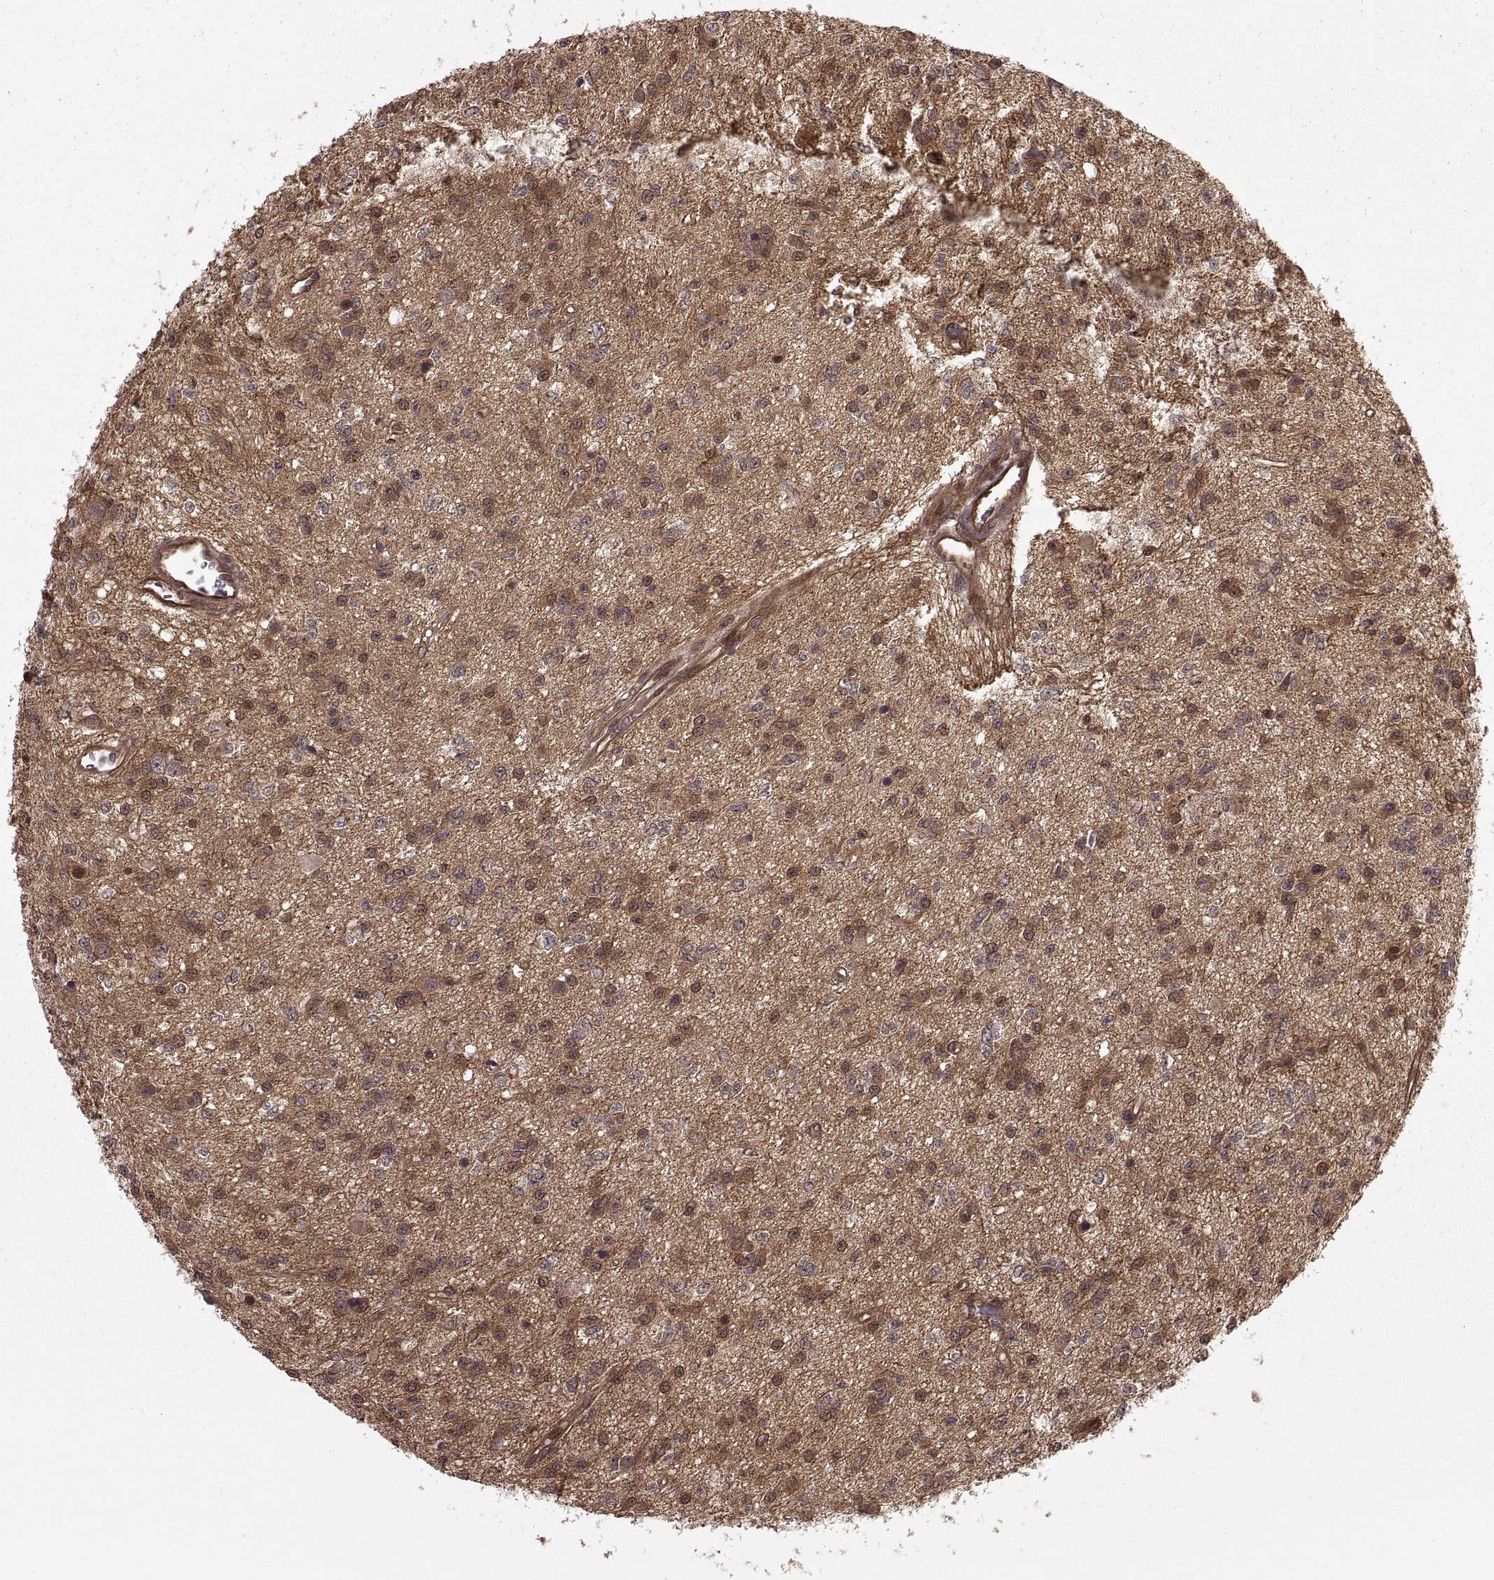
{"staining": {"intensity": "moderate", "quantity": ">75%", "location": "cytoplasmic/membranous"}, "tissue": "glioma", "cell_type": "Tumor cells", "image_type": "cancer", "snomed": [{"axis": "morphology", "description": "Glioma, malignant, Low grade"}, {"axis": "topography", "description": "Brain"}], "caption": "Tumor cells demonstrate medium levels of moderate cytoplasmic/membranous staining in about >75% of cells in malignant glioma (low-grade).", "gene": "DEDD", "patient": {"sex": "female", "age": 45}}